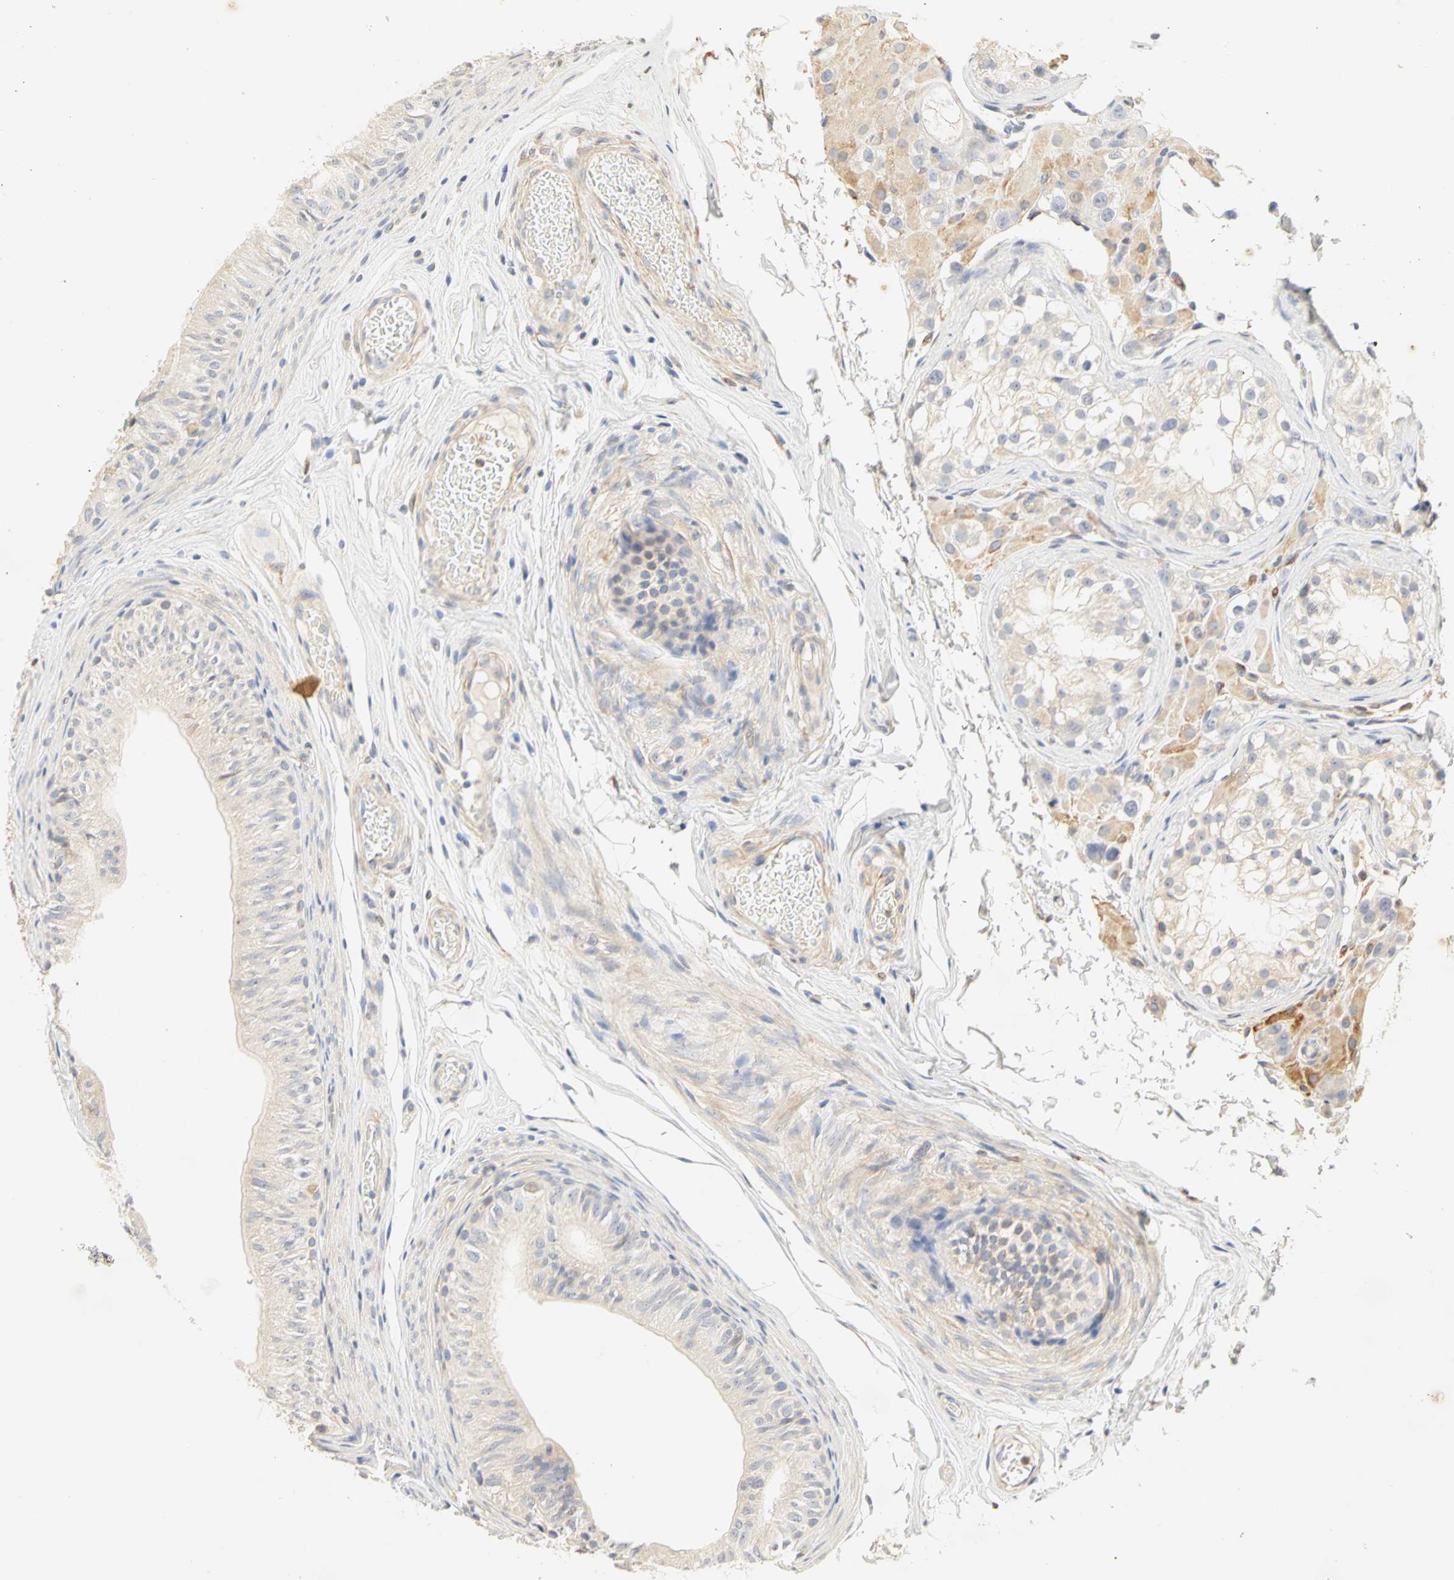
{"staining": {"intensity": "weak", "quantity": "25%-75%", "location": "cytoplasmic/membranous"}, "tissue": "epididymis", "cell_type": "Glandular cells", "image_type": "normal", "snomed": [{"axis": "morphology", "description": "Normal tissue, NOS"}, {"axis": "topography", "description": "Testis"}, {"axis": "topography", "description": "Epididymis"}], "caption": "An IHC micrograph of unremarkable tissue is shown. Protein staining in brown shows weak cytoplasmic/membranous positivity in epididymis within glandular cells.", "gene": "GNRH2", "patient": {"sex": "male", "age": 36}}